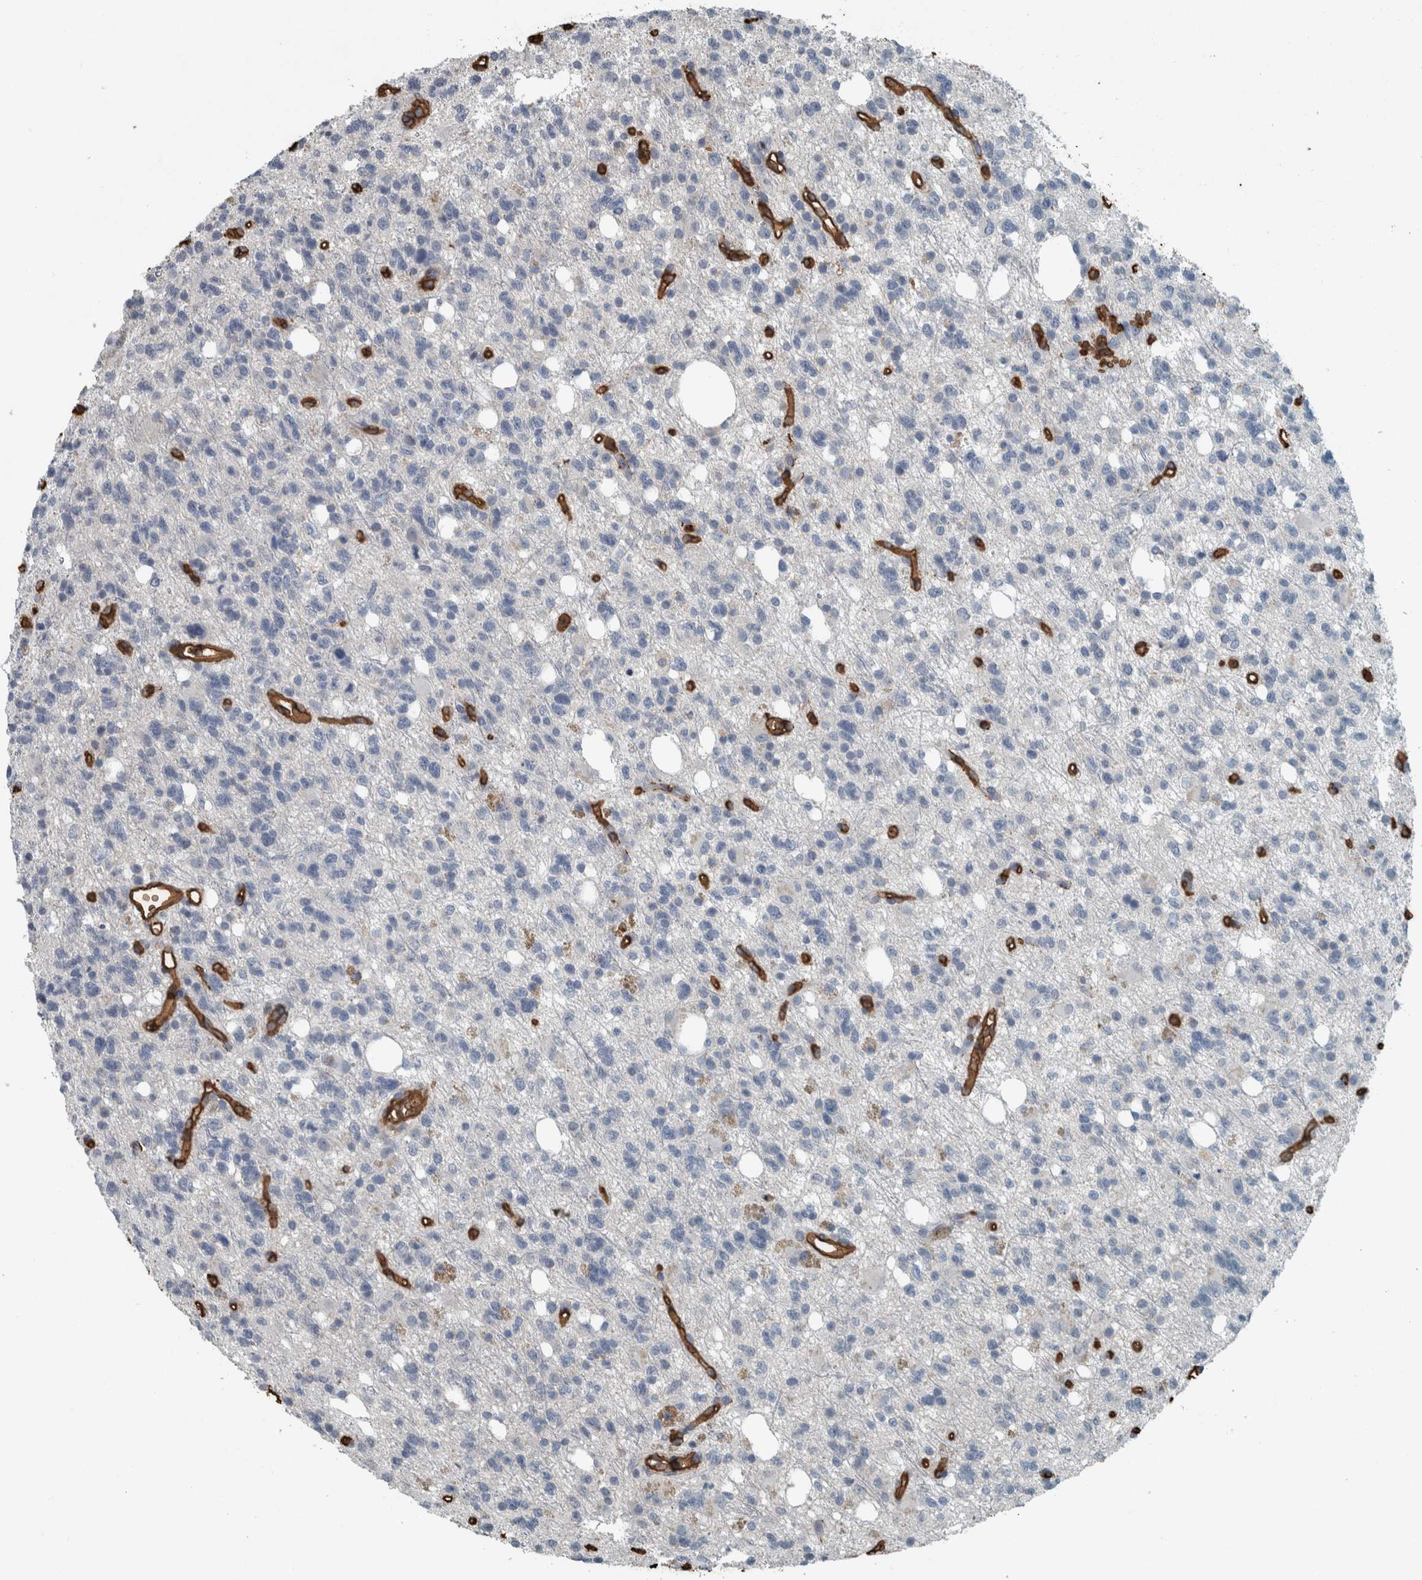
{"staining": {"intensity": "negative", "quantity": "none", "location": "none"}, "tissue": "glioma", "cell_type": "Tumor cells", "image_type": "cancer", "snomed": [{"axis": "morphology", "description": "Glioma, malignant, High grade"}, {"axis": "topography", "description": "Brain"}], "caption": "Immunohistochemical staining of human glioma shows no significant staining in tumor cells.", "gene": "LBP", "patient": {"sex": "female", "age": 62}}